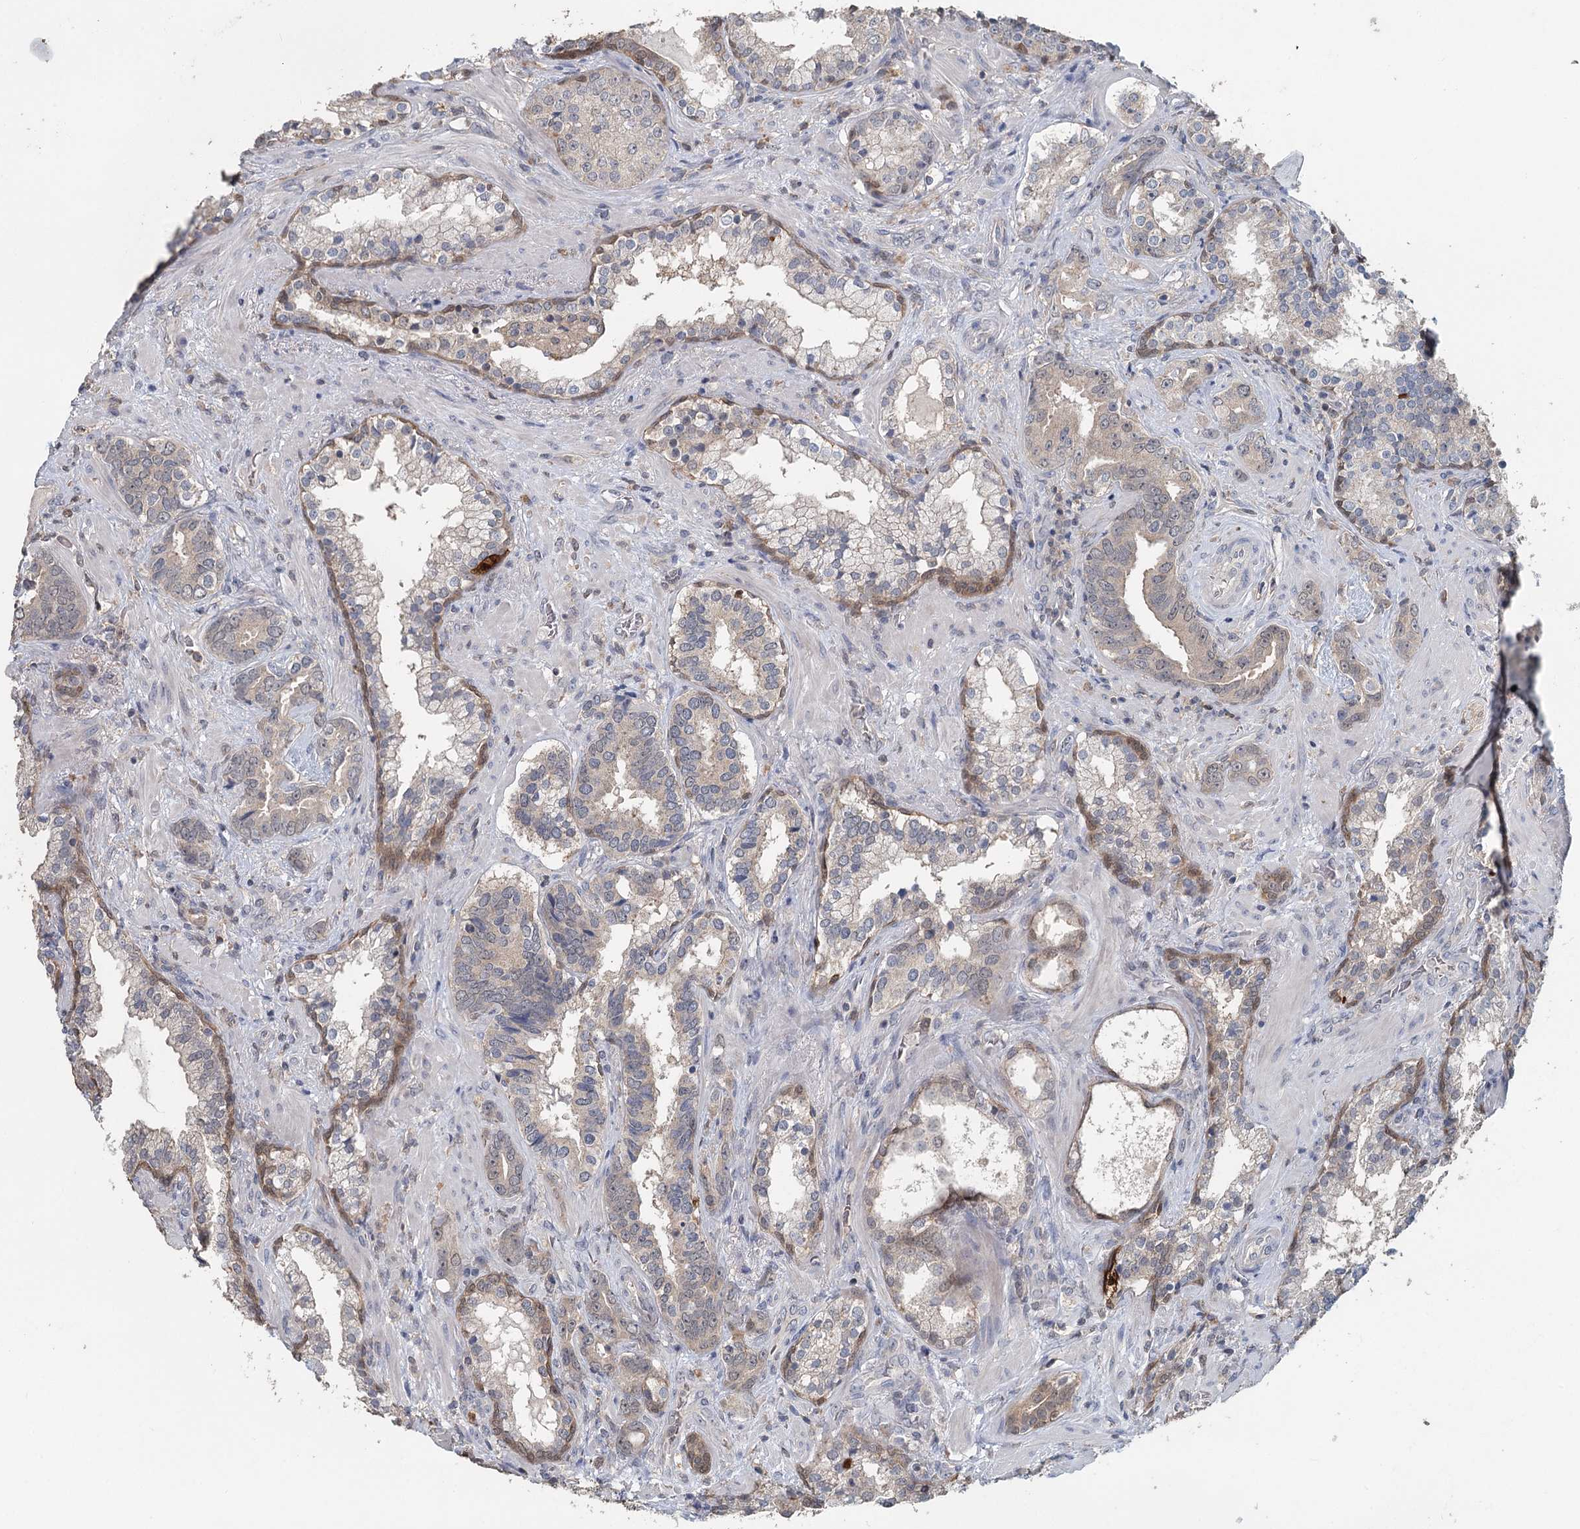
{"staining": {"intensity": "weak", "quantity": "25%-75%", "location": "cytoplasmic/membranous,nuclear"}, "tissue": "prostate cancer", "cell_type": "Tumor cells", "image_type": "cancer", "snomed": [{"axis": "morphology", "description": "Adenocarcinoma, High grade"}, {"axis": "topography", "description": "Prostate"}], "caption": "Human prostate cancer (high-grade adenocarcinoma) stained with a protein marker shows weak staining in tumor cells.", "gene": "ADK", "patient": {"sex": "male", "age": 58}}